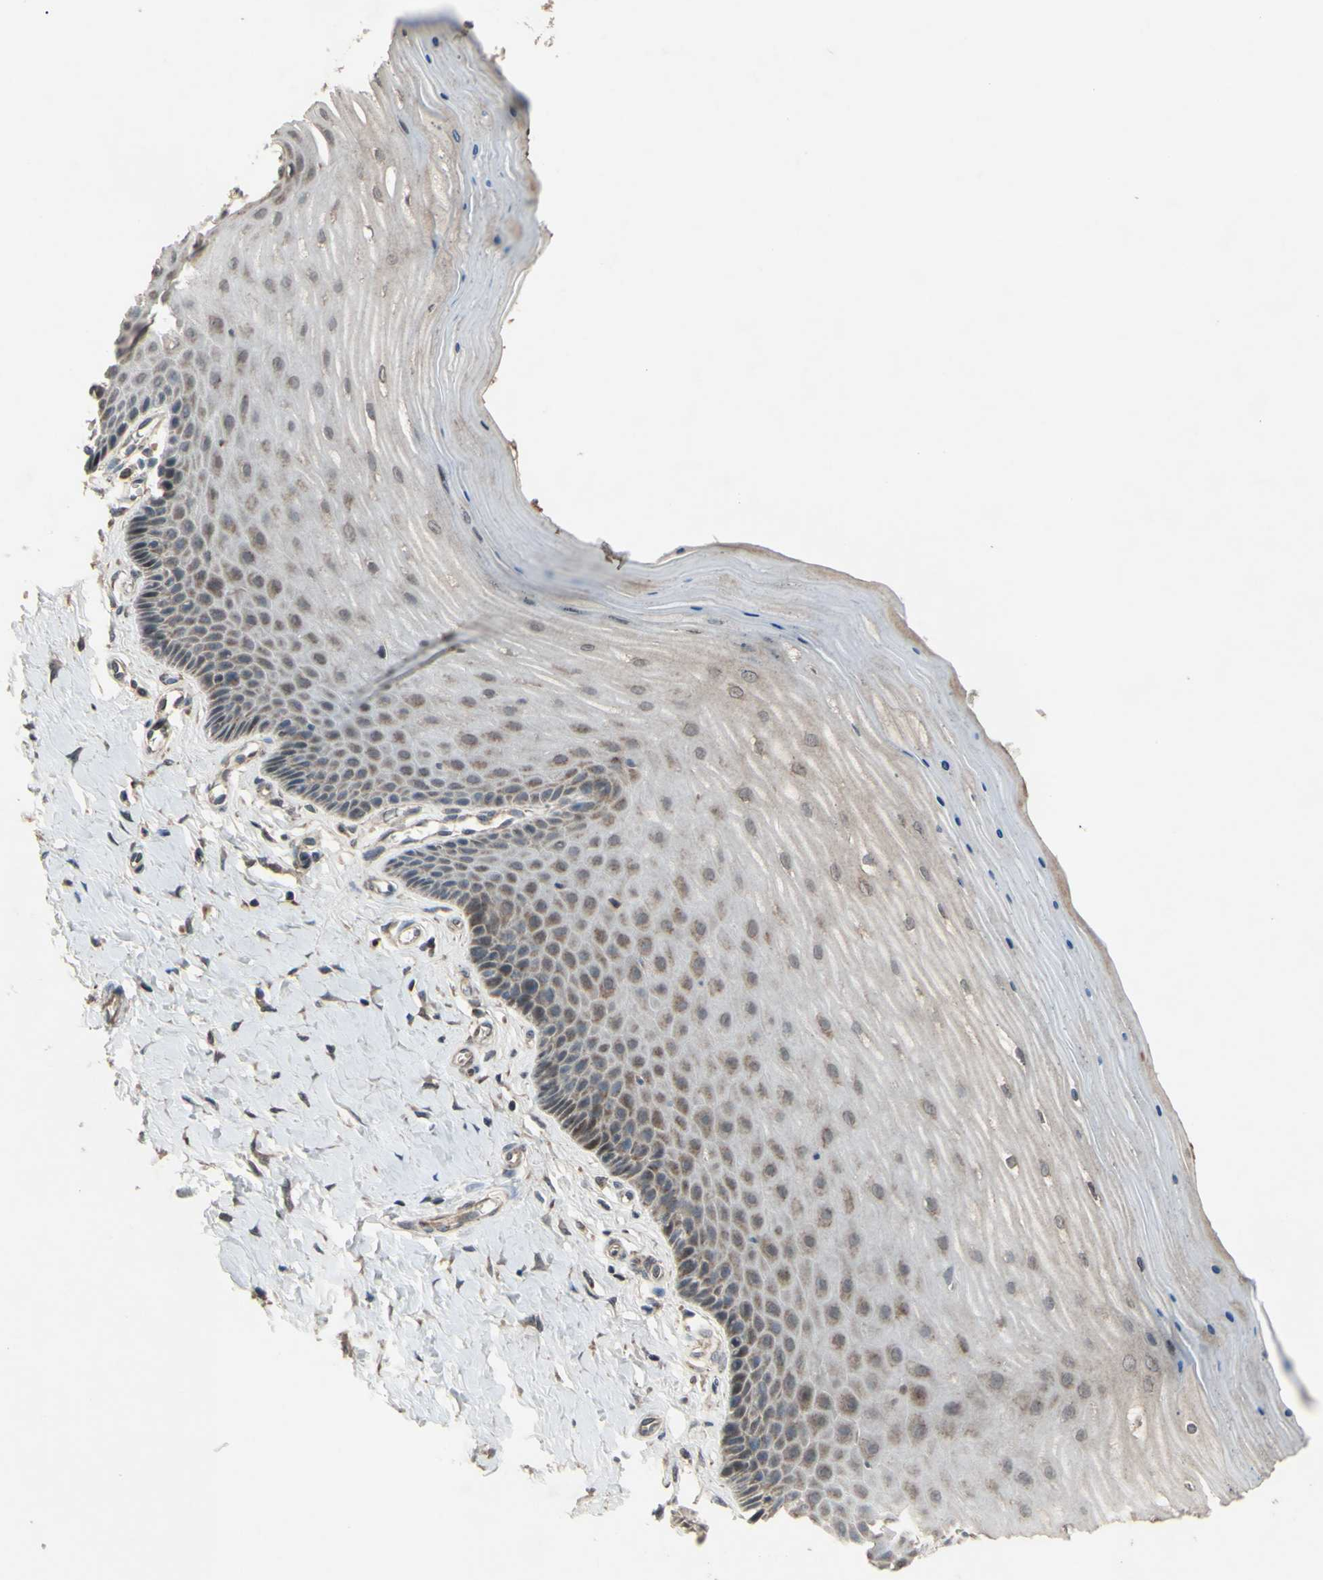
{"staining": {"intensity": "strong", "quantity": ">75%", "location": "cytoplasmic/membranous"}, "tissue": "cervix", "cell_type": "Glandular cells", "image_type": "normal", "snomed": [{"axis": "morphology", "description": "Normal tissue, NOS"}, {"axis": "topography", "description": "Cervix"}], "caption": "A histopathology image of human cervix stained for a protein shows strong cytoplasmic/membranous brown staining in glandular cells.", "gene": "CD164", "patient": {"sex": "female", "age": 55}}